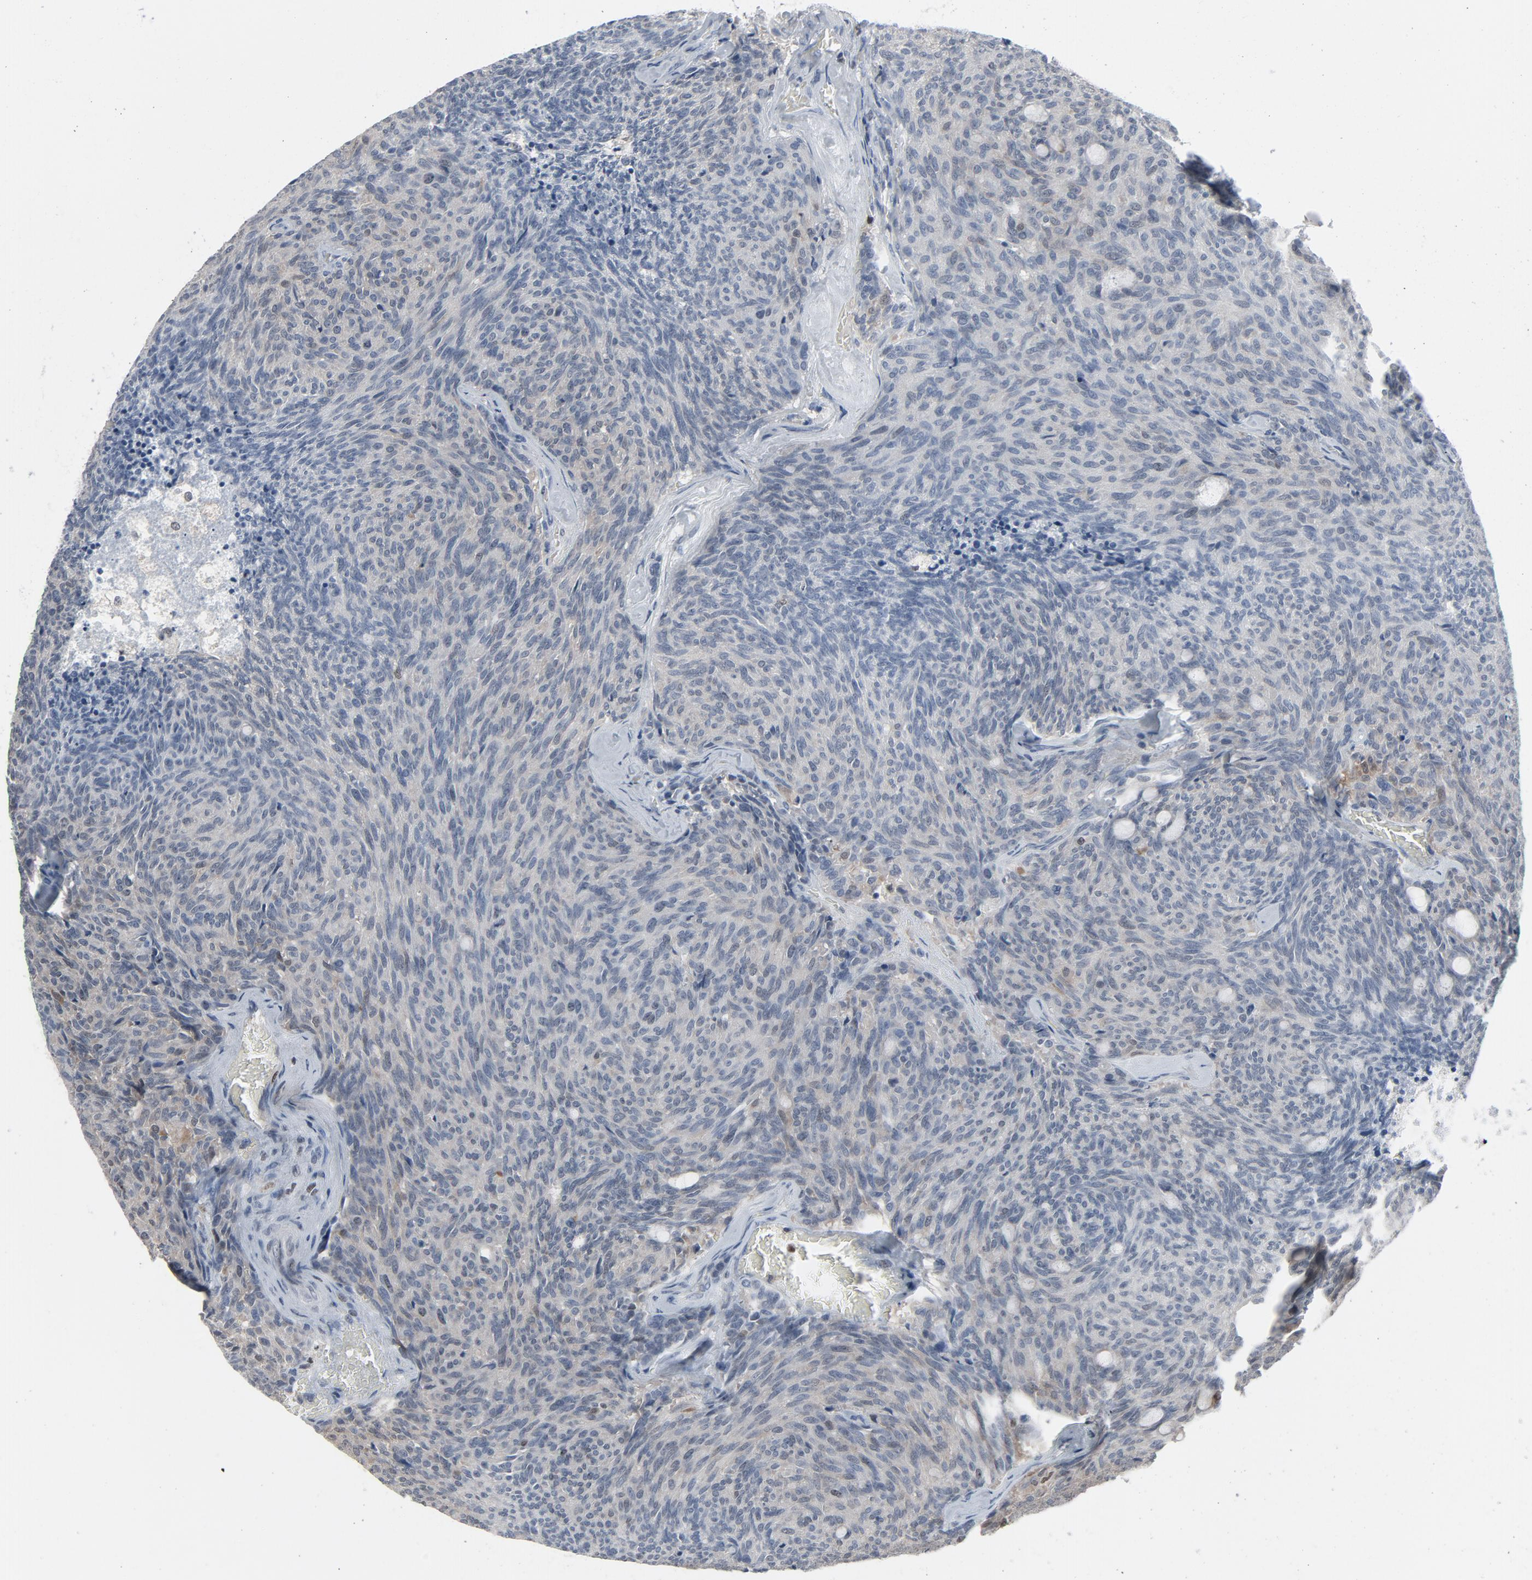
{"staining": {"intensity": "weak", "quantity": "25%-75%", "location": "cytoplasmic/membranous"}, "tissue": "carcinoid", "cell_type": "Tumor cells", "image_type": "cancer", "snomed": [{"axis": "morphology", "description": "Carcinoid, malignant, NOS"}, {"axis": "topography", "description": "Pancreas"}], "caption": "Carcinoid (malignant) stained with a brown dye displays weak cytoplasmic/membranous positive staining in approximately 25%-75% of tumor cells.", "gene": "STAT5A", "patient": {"sex": "female", "age": 54}}